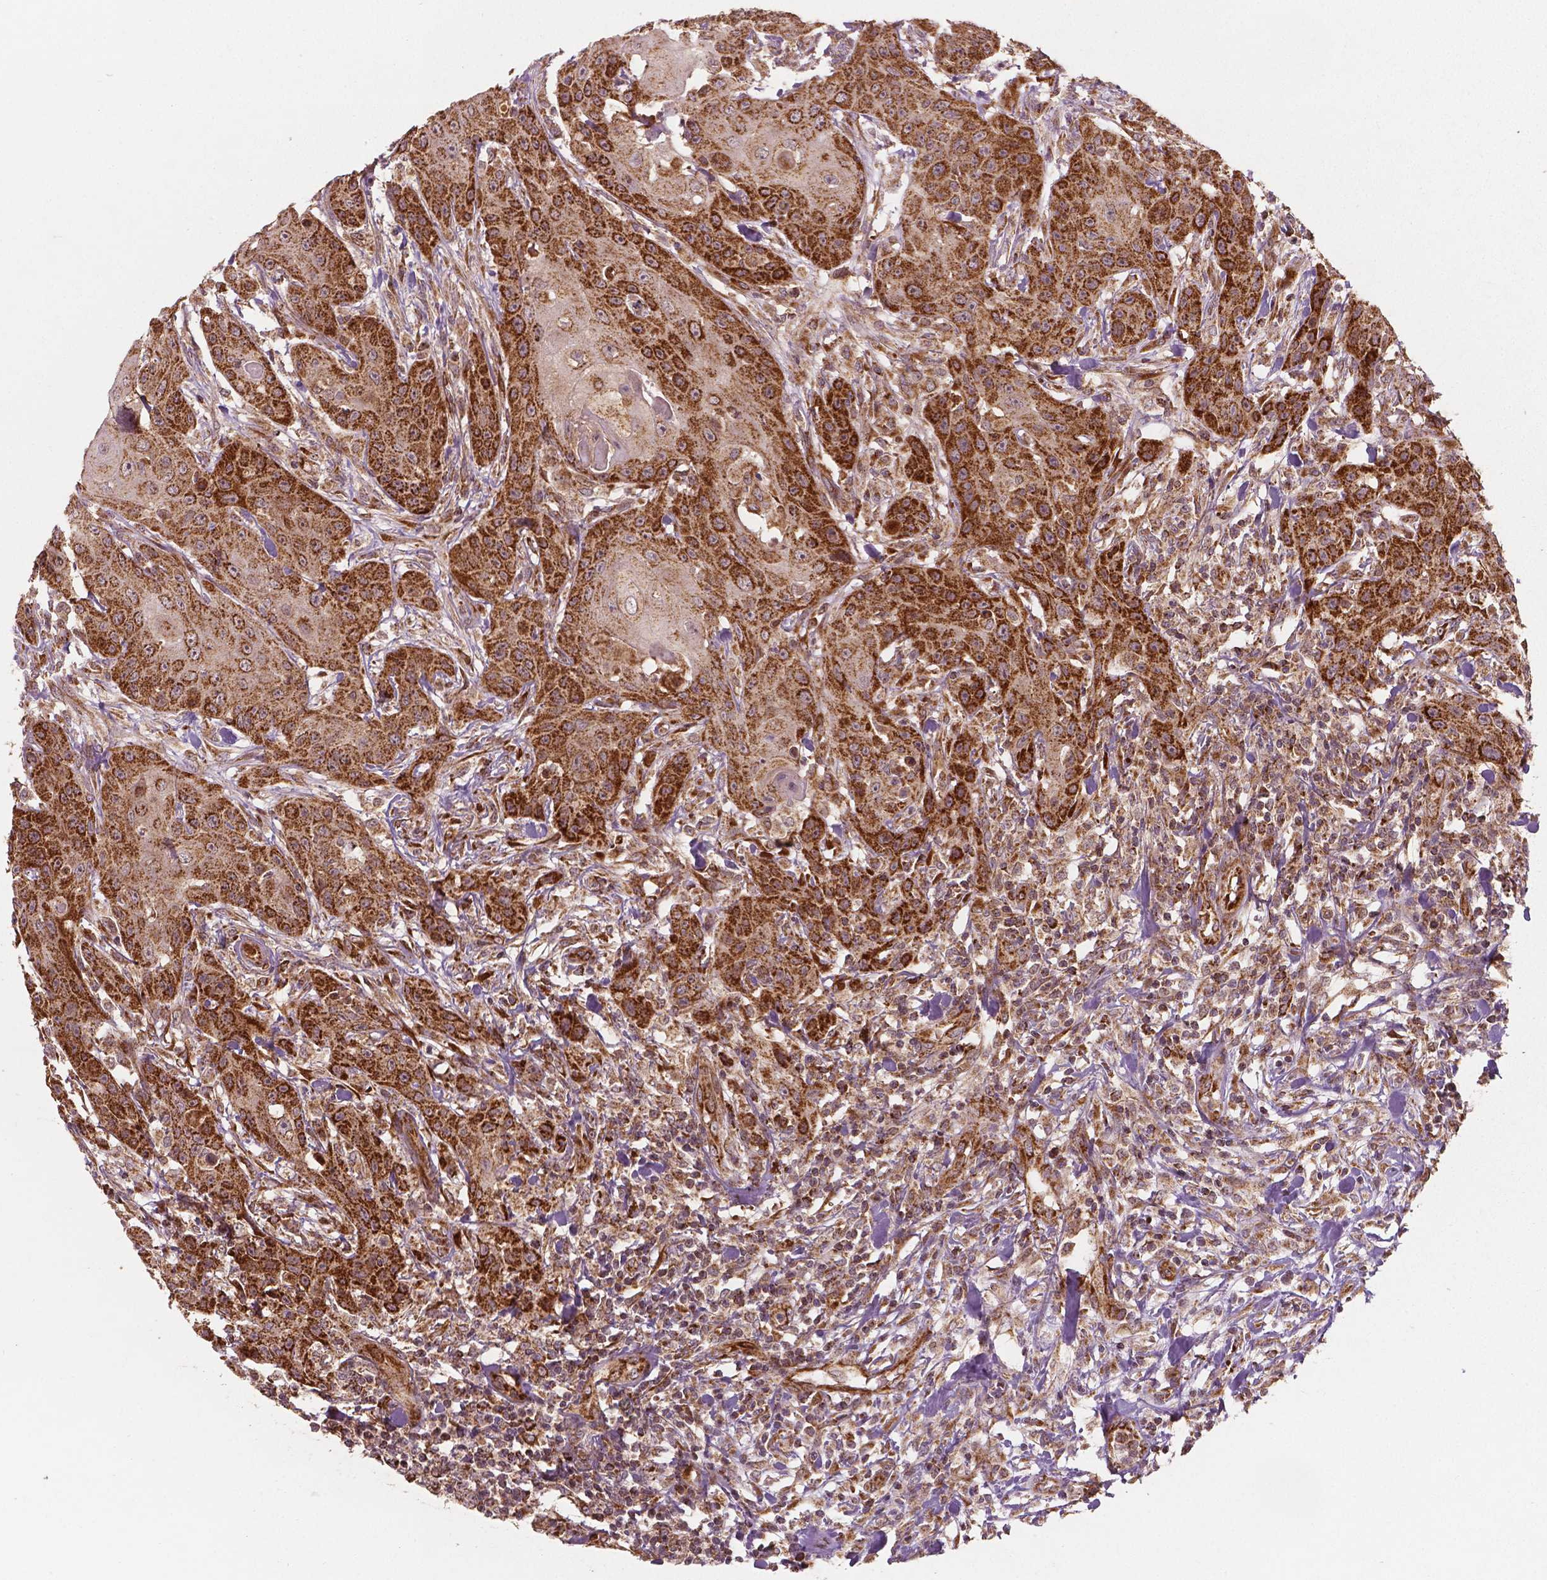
{"staining": {"intensity": "strong", "quantity": ">75%", "location": "cytoplasmic/membranous"}, "tissue": "head and neck cancer", "cell_type": "Tumor cells", "image_type": "cancer", "snomed": [{"axis": "morphology", "description": "Squamous cell carcinoma, NOS"}, {"axis": "topography", "description": "Oral tissue"}, {"axis": "topography", "description": "Head-Neck"}], "caption": "Approximately >75% of tumor cells in human squamous cell carcinoma (head and neck) demonstrate strong cytoplasmic/membranous protein staining as visualized by brown immunohistochemical staining.", "gene": "PGAM5", "patient": {"sex": "female", "age": 55}}